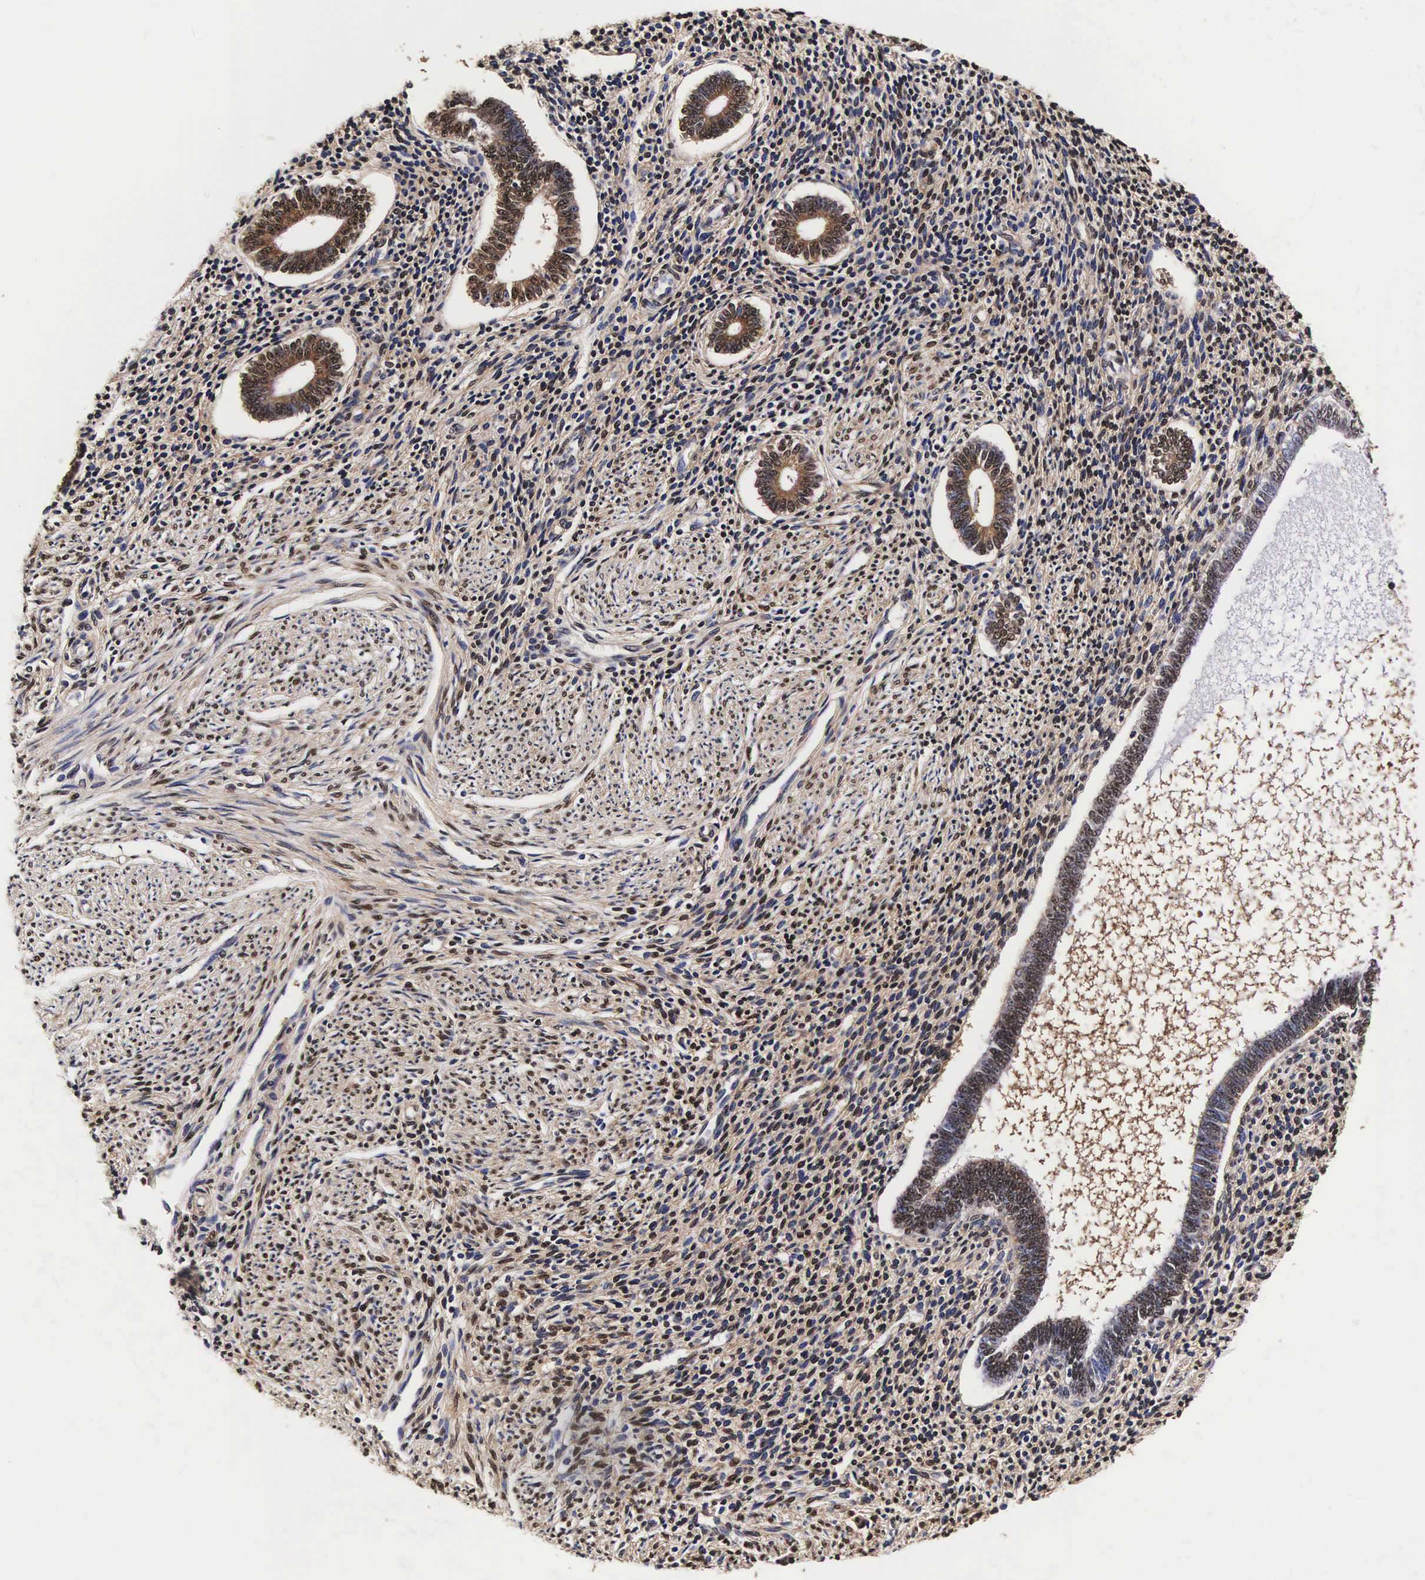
{"staining": {"intensity": "moderate", "quantity": ">75%", "location": "cytoplasmic/membranous,nuclear"}, "tissue": "endometrium", "cell_type": "Cells in endometrial stroma", "image_type": "normal", "snomed": [{"axis": "morphology", "description": "Normal tissue, NOS"}, {"axis": "topography", "description": "Endometrium"}], "caption": "Immunohistochemical staining of unremarkable endometrium exhibits moderate cytoplasmic/membranous,nuclear protein expression in approximately >75% of cells in endometrial stroma. The staining is performed using DAB (3,3'-diaminobenzidine) brown chromogen to label protein expression. The nuclei are counter-stained blue using hematoxylin.", "gene": "TECPR2", "patient": {"sex": "female", "age": 52}}